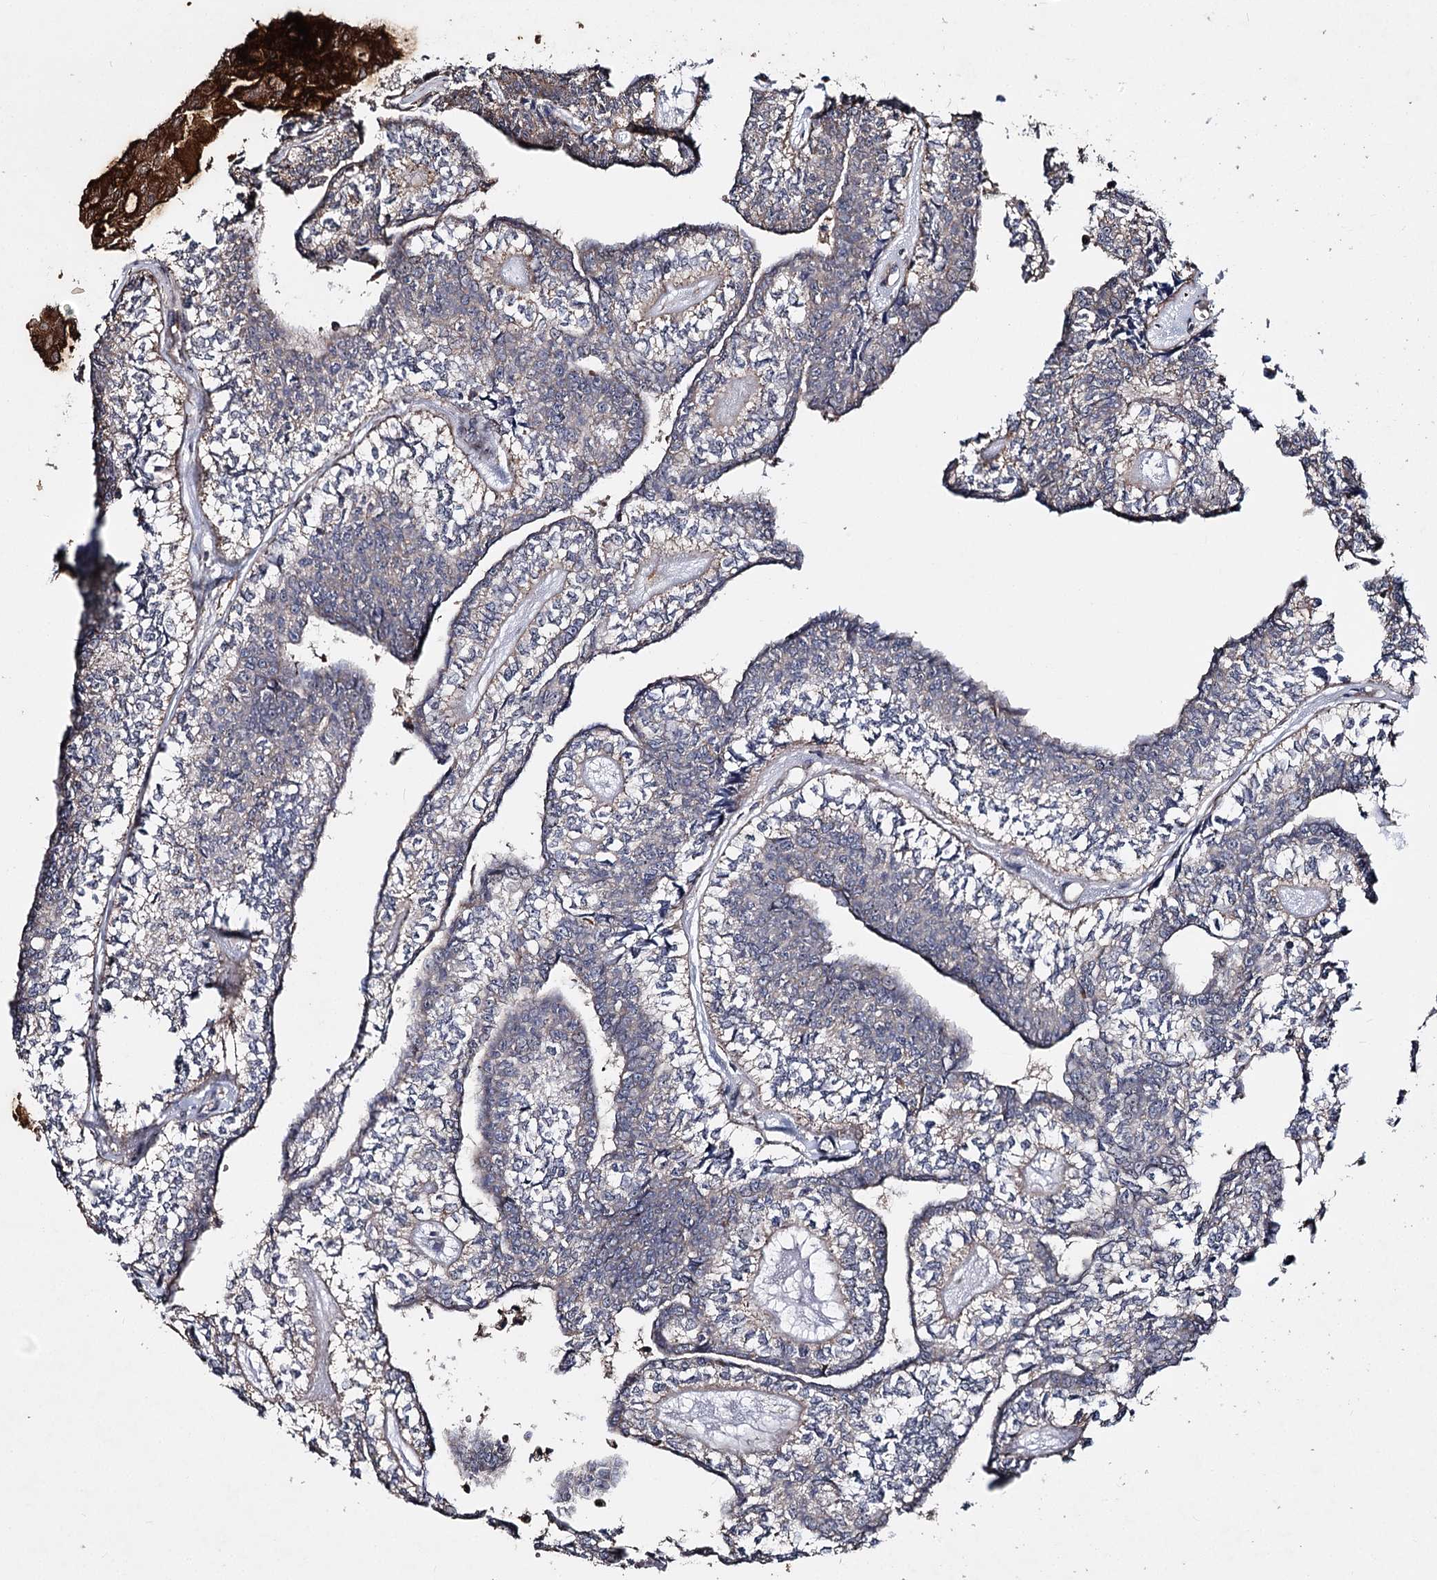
{"staining": {"intensity": "negative", "quantity": "none", "location": "none"}, "tissue": "head and neck cancer", "cell_type": "Tumor cells", "image_type": "cancer", "snomed": [{"axis": "morphology", "description": "Adenocarcinoma, NOS"}, {"axis": "topography", "description": "Head-Neck"}], "caption": "The image shows no staining of tumor cells in head and neck cancer.", "gene": "MINDY3", "patient": {"sex": "female", "age": 73}}